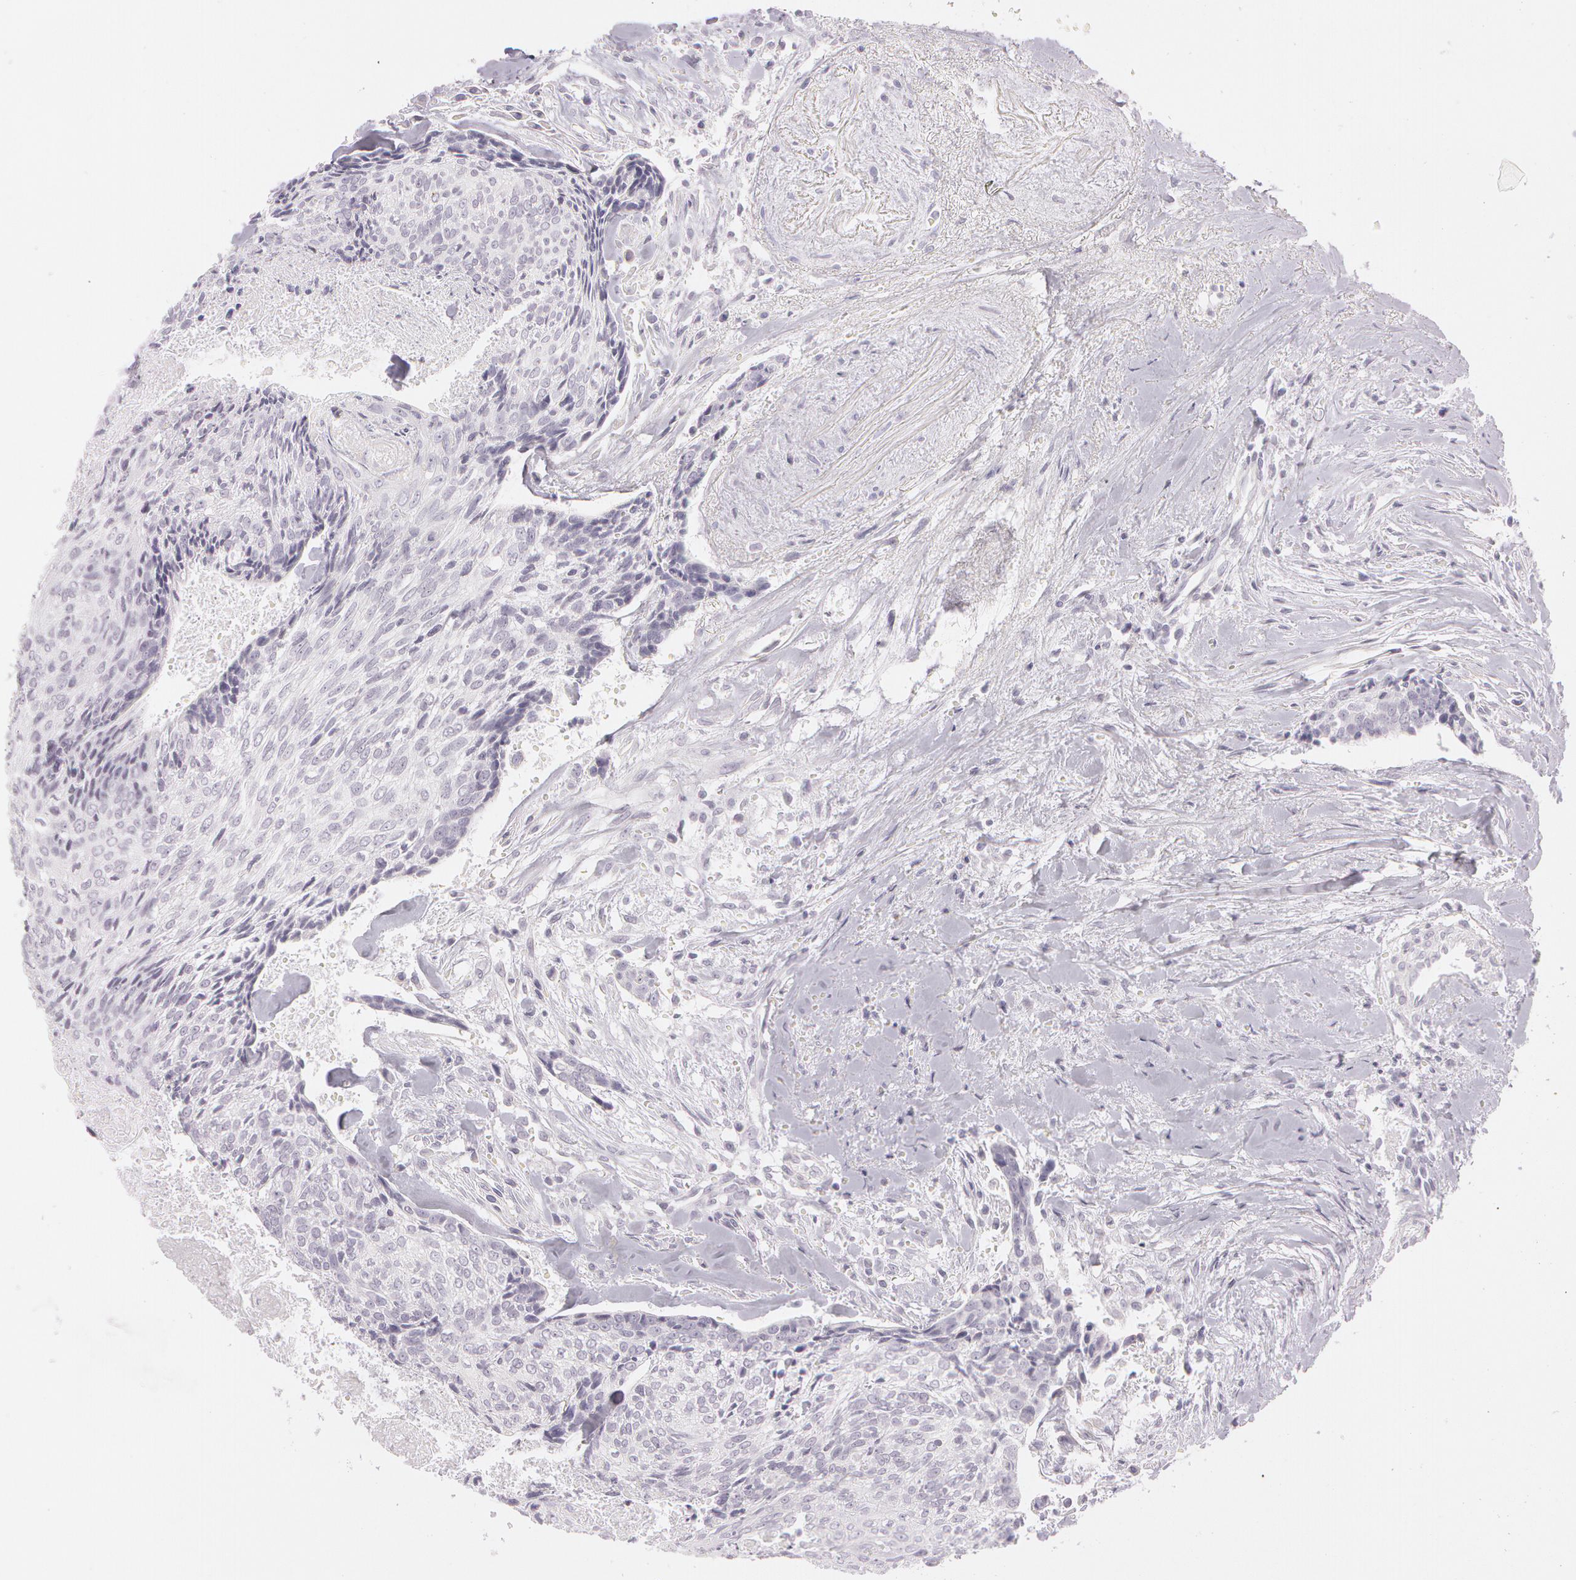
{"staining": {"intensity": "negative", "quantity": "none", "location": "none"}, "tissue": "head and neck cancer", "cell_type": "Tumor cells", "image_type": "cancer", "snomed": [{"axis": "morphology", "description": "Squamous cell carcinoma, NOS"}, {"axis": "topography", "description": "Salivary gland"}, {"axis": "topography", "description": "Head-Neck"}], "caption": "This is an immunohistochemistry micrograph of human head and neck cancer. There is no staining in tumor cells.", "gene": "OTC", "patient": {"sex": "male", "age": 70}}